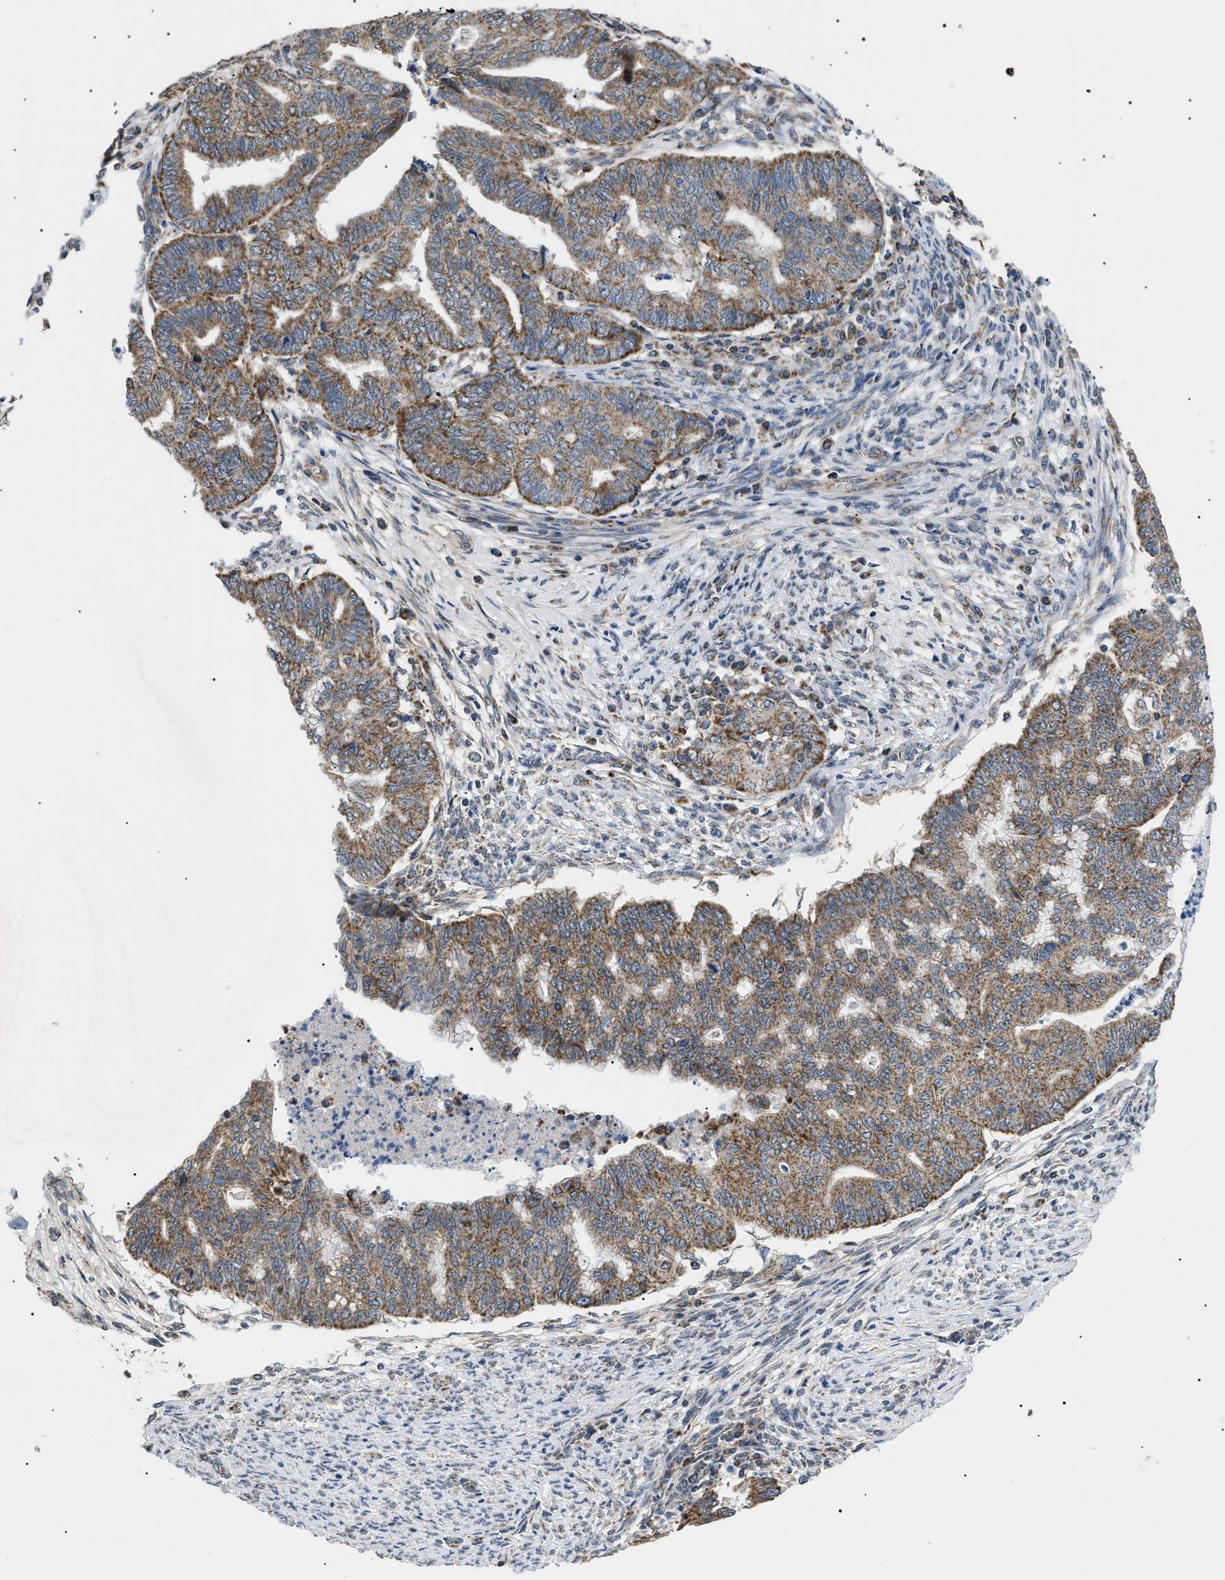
{"staining": {"intensity": "moderate", "quantity": ">75%", "location": "cytoplasmic/membranous"}, "tissue": "endometrial cancer", "cell_type": "Tumor cells", "image_type": "cancer", "snomed": [{"axis": "morphology", "description": "Adenocarcinoma, NOS"}, {"axis": "topography", "description": "Endometrium"}], "caption": "Immunohistochemical staining of endometrial cancer (adenocarcinoma) demonstrates medium levels of moderate cytoplasmic/membranous expression in about >75% of tumor cells. Nuclei are stained in blue.", "gene": "TOMM6", "patient": {"sex": "female", "age": 79}}